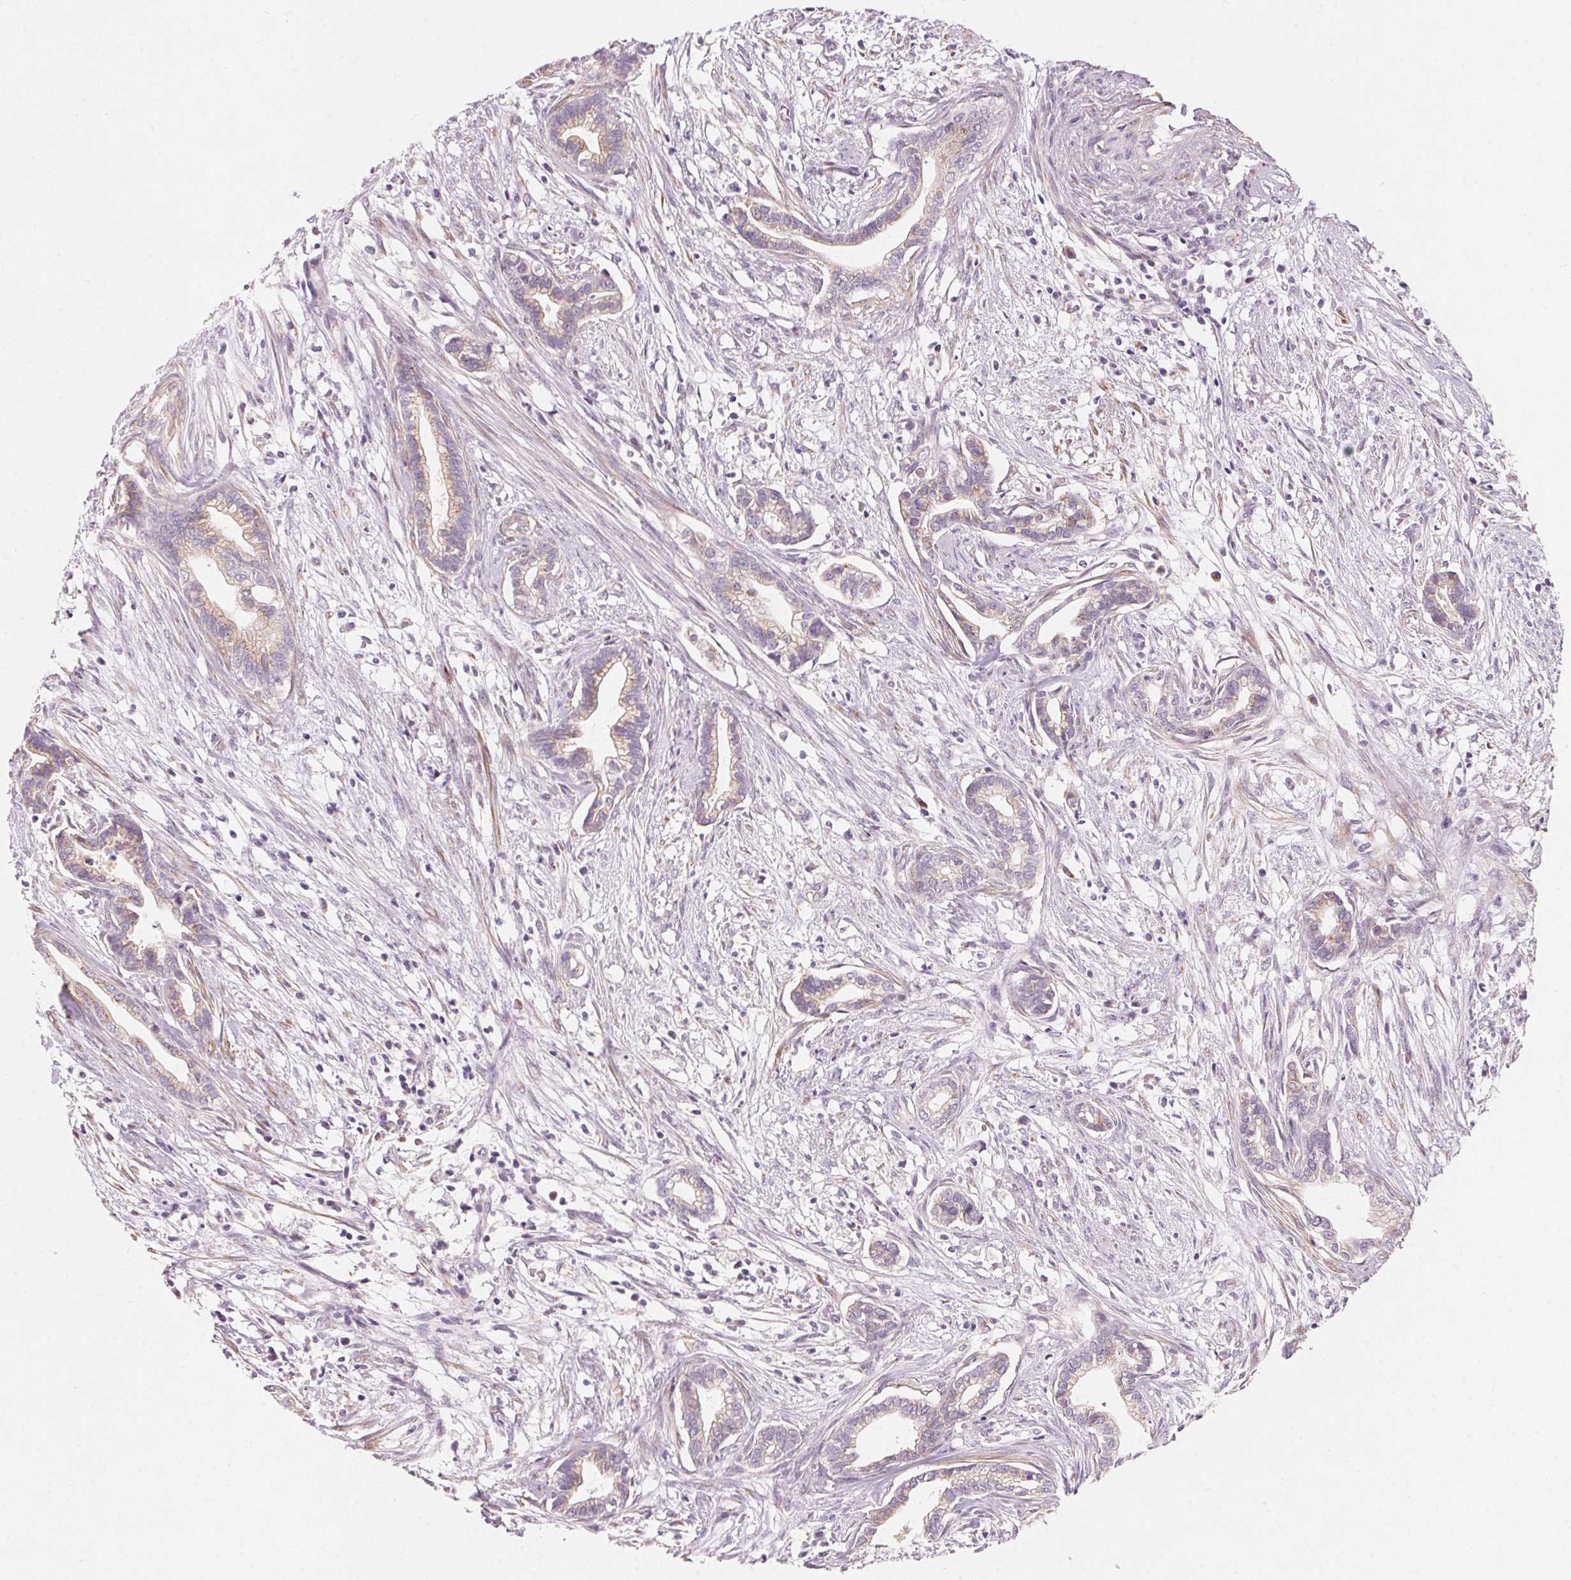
{"staining": {"intensity": "weak", "quantity": "25%-75%", "location": "cytoplasmic/membranous"}, "tissue": "cervical cancer", "cell_type": "Tumor cells", "image_type": "cancer", "snomed": [{"axis": "morphology", "description": "Adenocarcinoma, NOS"}, {"axis": "topography", "description": "Cervix"}], "caption": "Protein staining exhibits weak cytoplasmic/membranous expression in about 25%-75% of tumor cells in cervical adenocarcinoma.", "gene": "DRAM2", "patient": {"sex": "female", "age": 62}}